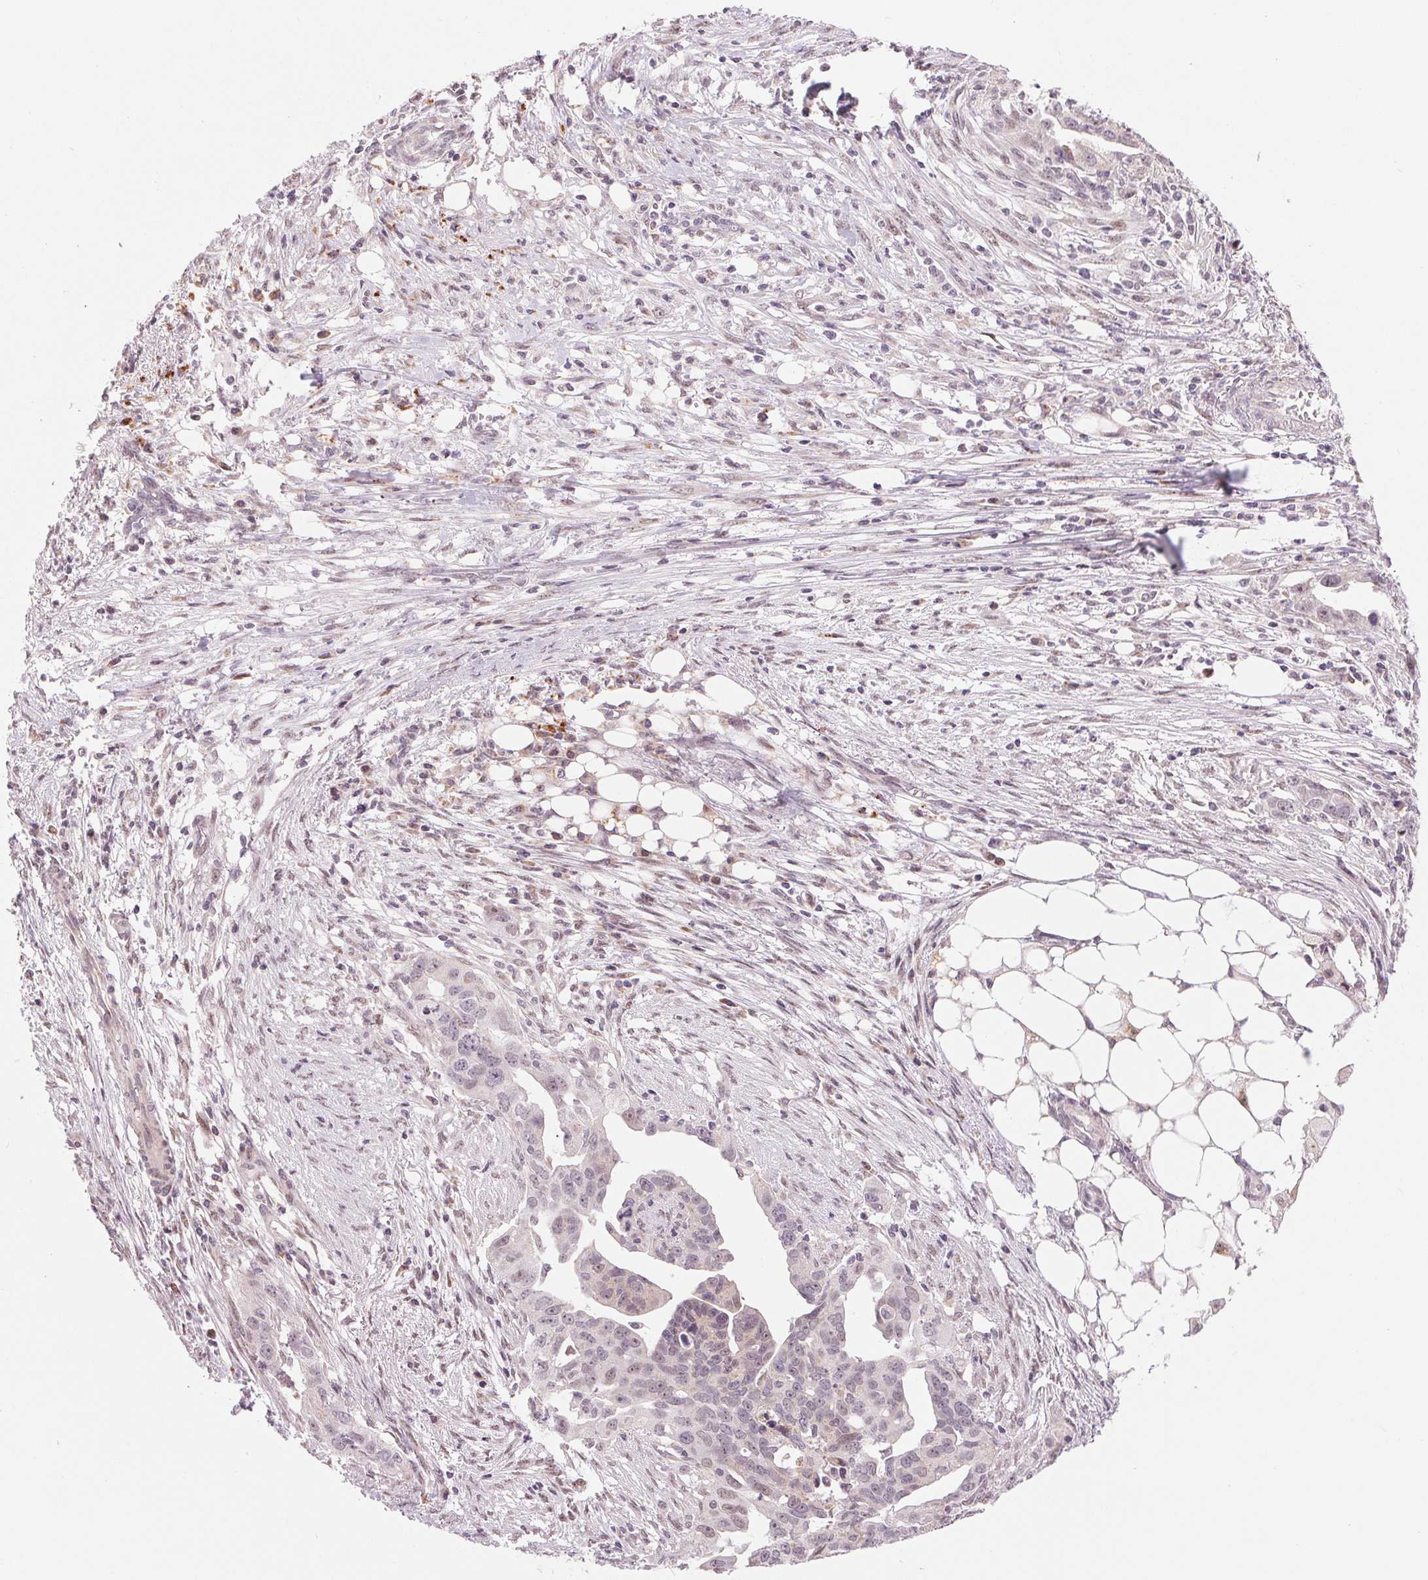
{"staining": {"intensity": "negative", "quantity": "none", "location": "none"}, "tissue": "ovarian cancer", "cell_type": "Tumor cells", "image_type": "cancer", "snomed": [{"axis": "morphology", "description": "Carcinoma, endometroid"}, {"axis": "morphology", "description": "Cystadenocarcinoma, serous, NOS"}, {"axis": "topography", "description": "Ovary"}], "caption": "A micrograph of human ovarian cancer (endometroid carcinoma) is negative for staining in tumor cells.", "gene": "ARHGAP32", "patient": {"sex": "female", "age": 45}}